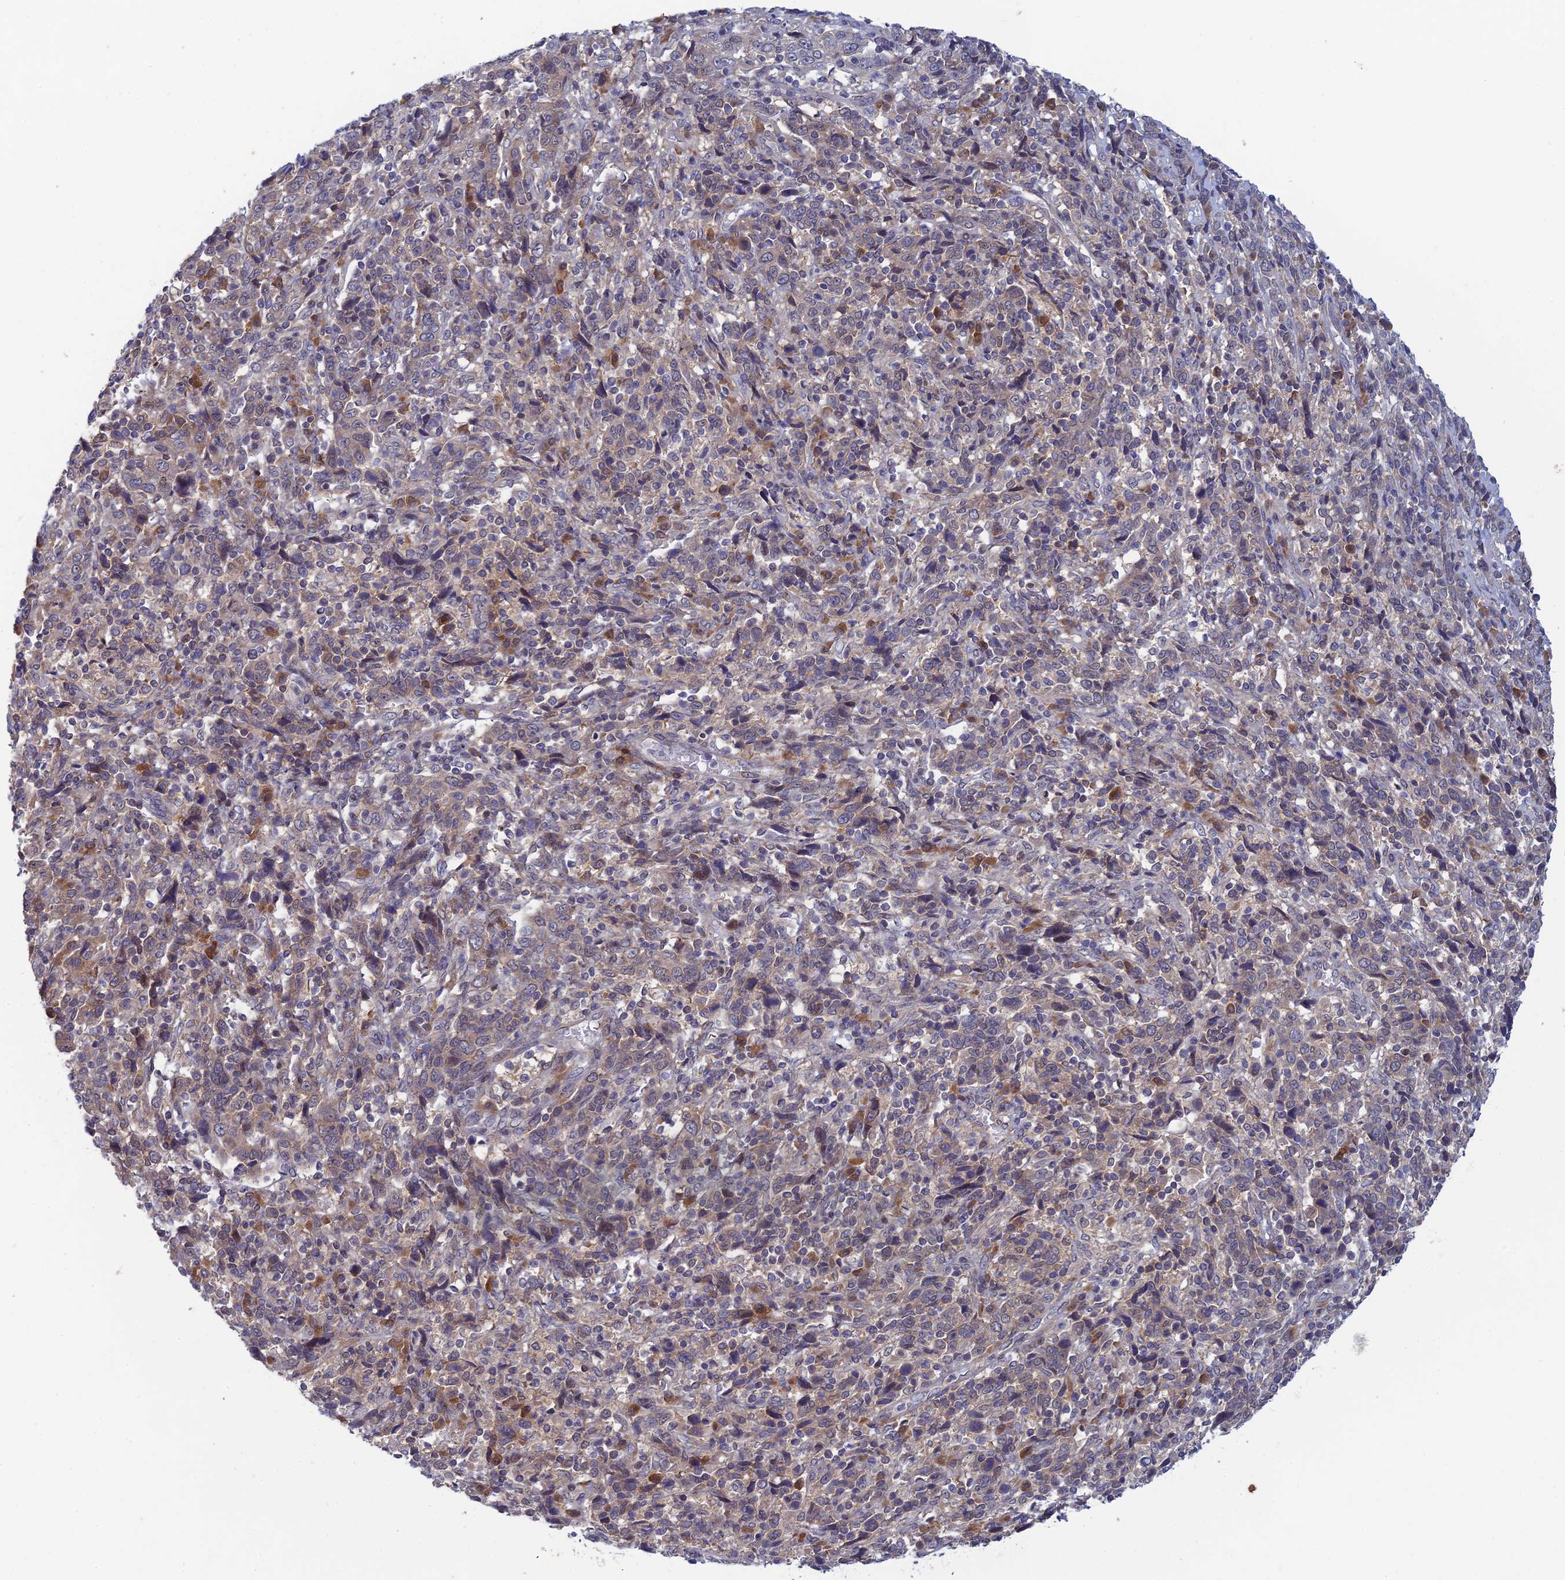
{"staining": {"intensity": "weak", "quantity": "<25%", "location": "cytoplasmic/membranous"}, "tissue": "cervical cancer", "cell_type": "Tumor cells", "image_type": "cancer", "snomed": [{"axis": "morphology", "description": "Squamous cell carcinoma, NOS"}, {"axis": "topography", "description": "Cervix"}], "caption": "This is a image of IHC staining of cervical cancer (squamous cell carcinoma), which shows no positivity in tumor cells.", "gene": "SRA1", "patient": {"sex": "female", "age": 46}}